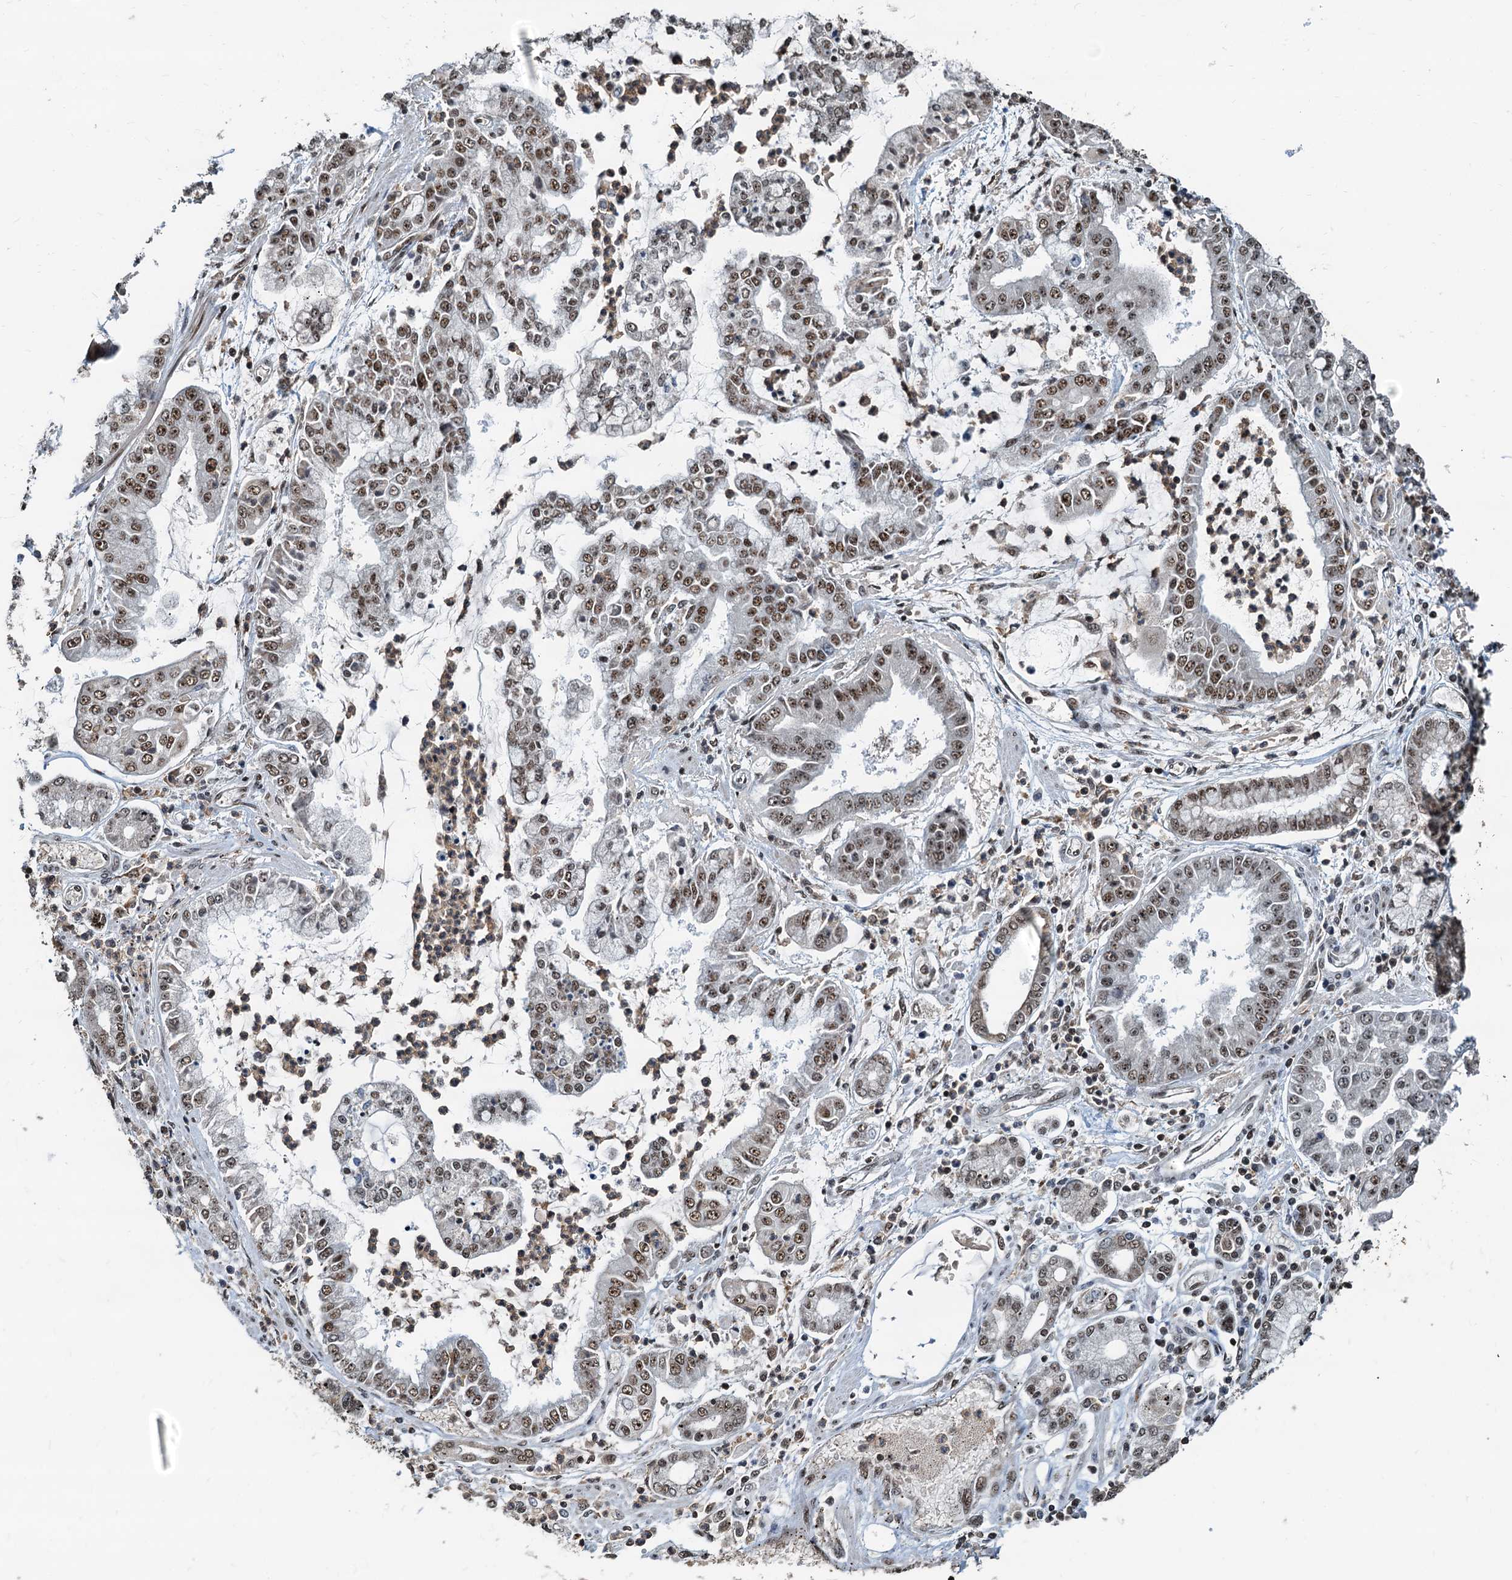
{"staining": {"intensity": "moderate", "quantity": ">75%", "location": "nuclear"}, "tissue": "stomach cancer", "cell_type": "Tumor cells", "image_type": "cancer", "snomed": [{"axis": "morphology", "description": "Adenocarcinoma, NOS"}, {"axis": "topography", "description": "Stomach"}], "caption": "A brown stain highlights moderate nuclear positivity of a protein in human stomach cancer tumor cells. (DAB = brown stain, brightfield microscopy at high magnification).", "gene": "RSRC2", "patient": {"sex": "male", "age": 76}}